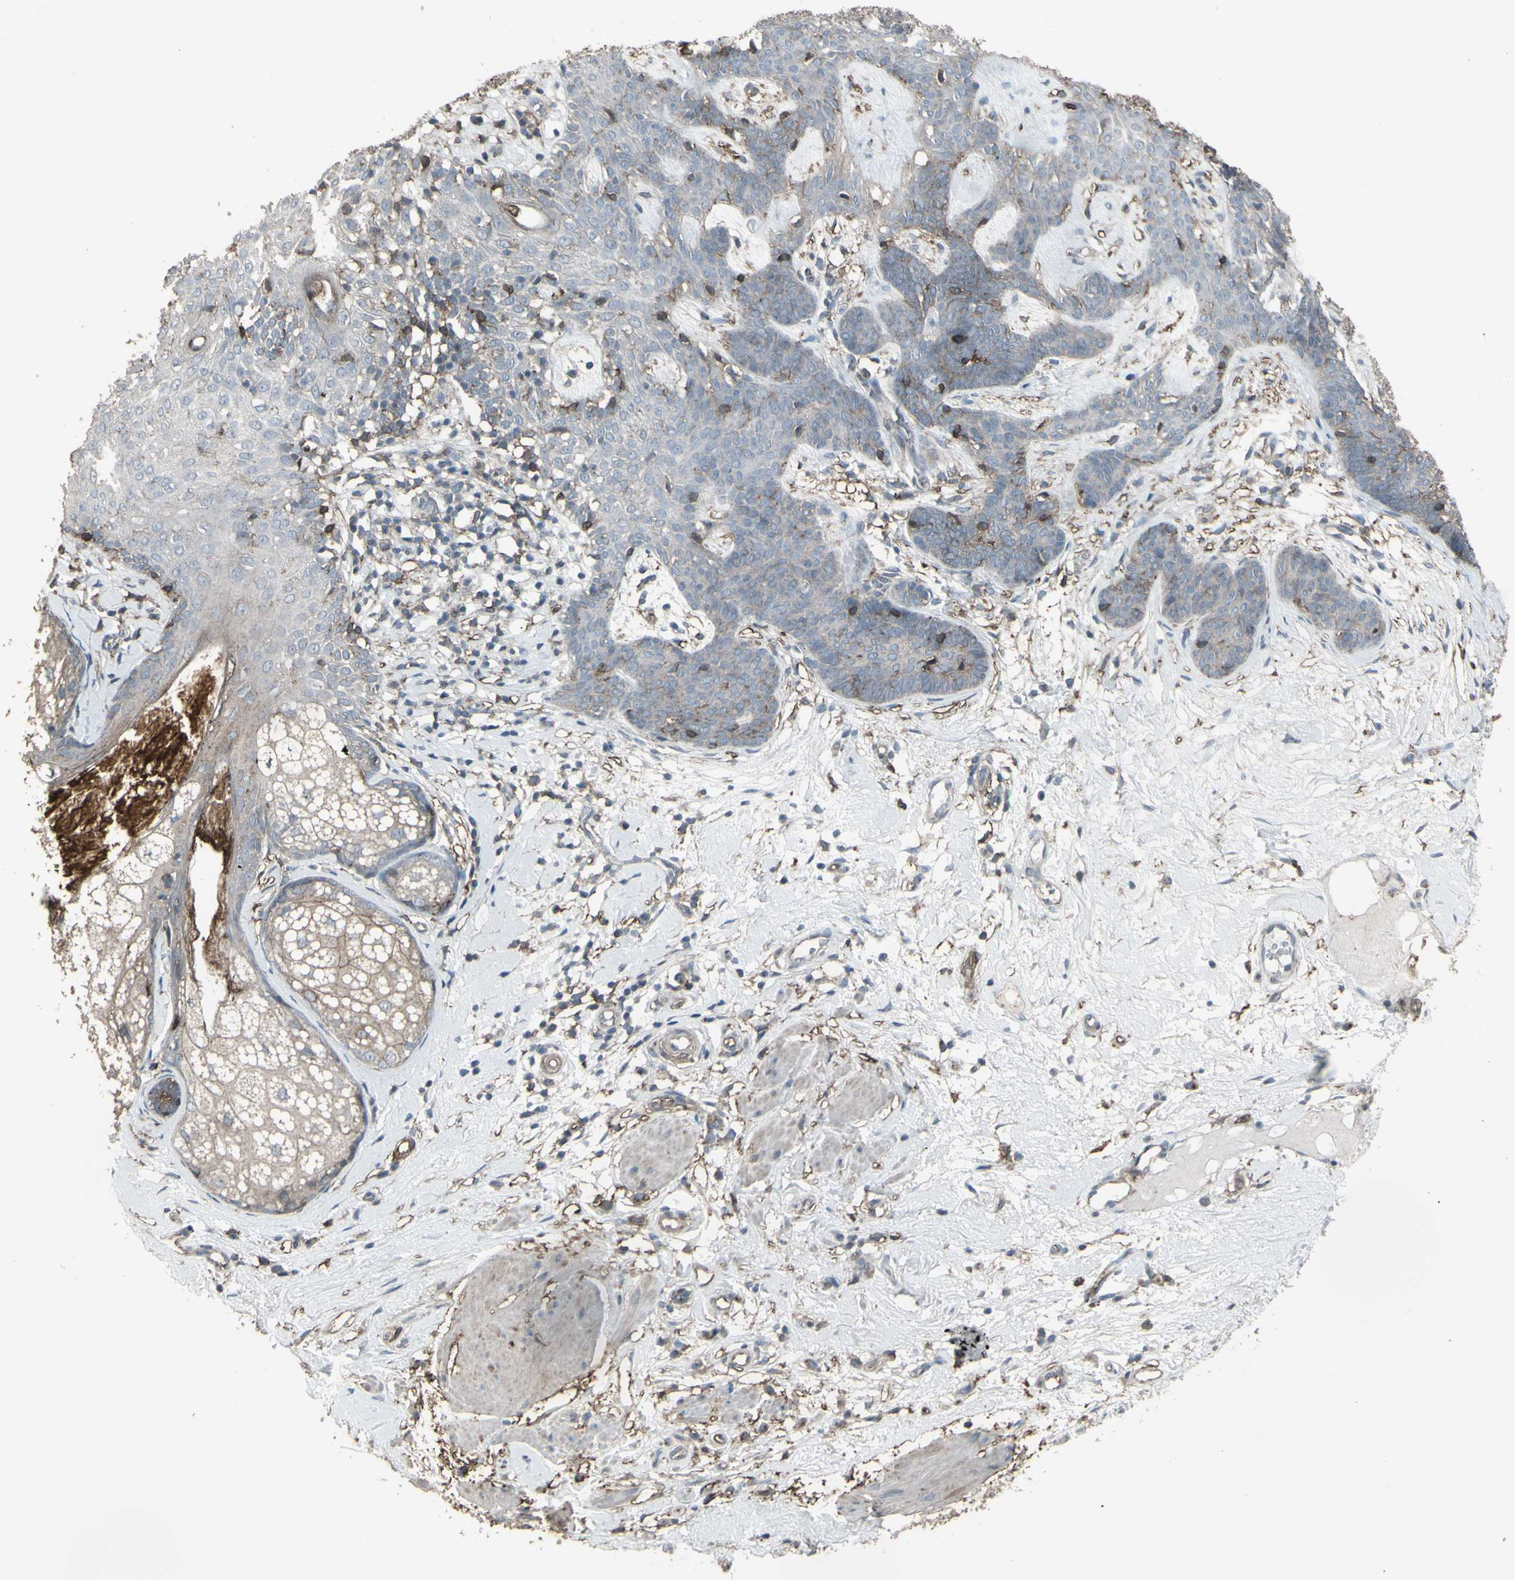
{"staining": {"intensity": "moderate", "quantity": "<25%", "location": "cytoplasmic/membranous"}, "tissue": "skin cancer", "cell_type": "Tumor cells", "image_type": "cancer", "snomed": [{"axis": "morphology", "description": "Developmental malformation"}, {"axis": "morphology", "description": "Basal cell carcinoma"}, {"axis": "topography", "description": "Skin"}], "caption": "Skin cancer (basal cell carcinoma) was stained to show a protein in brown. There is low levels of moderate cytoplasmic/membranous staining in approximately <25% of tumor cells. (DAB = brown stain, brightfield microscopy at high magnification).", "gene": "SMO", "patient": {"sex": "female", "age": 62}}